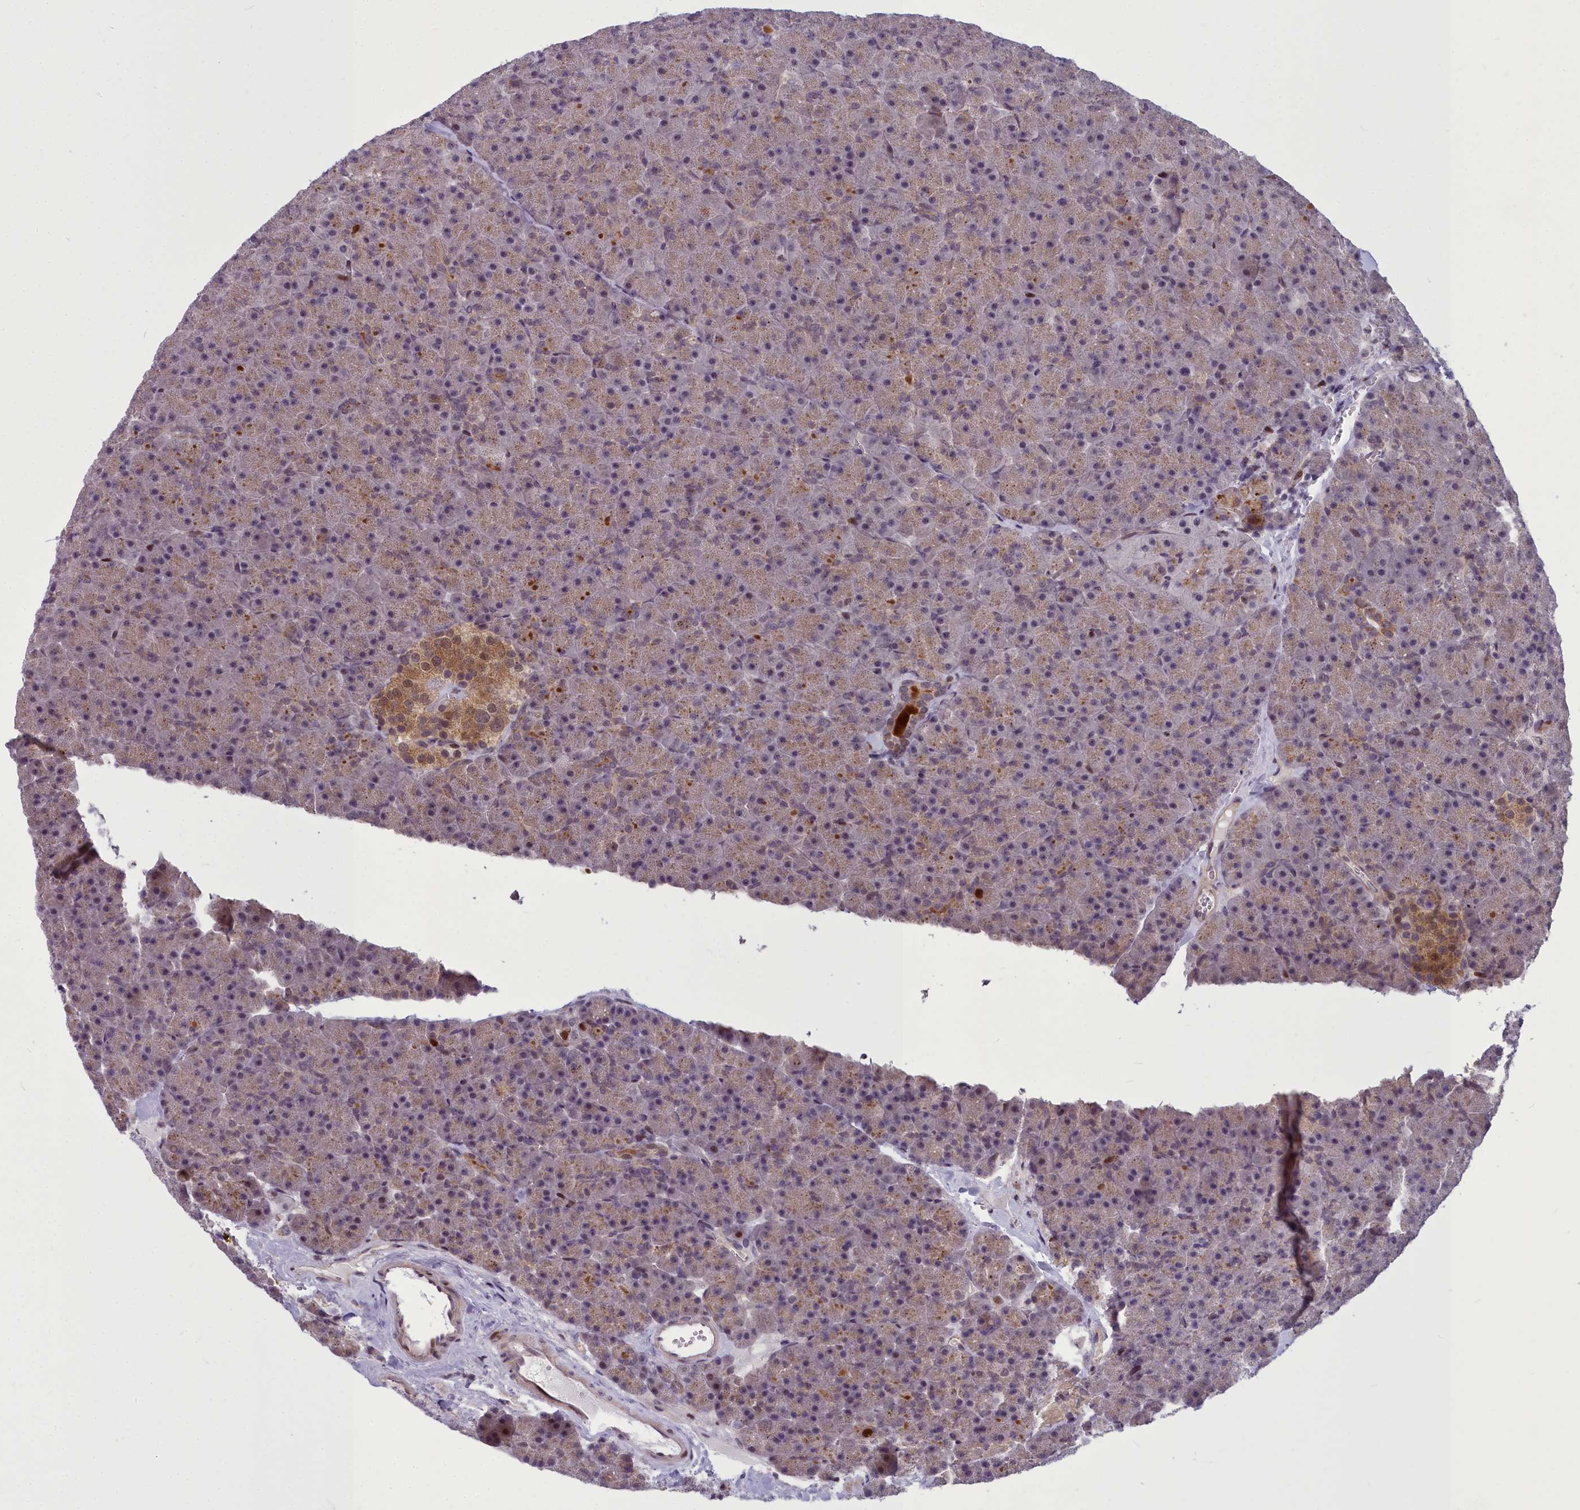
{"staining": {"intensity": "moderate", "quantity": "25%-75%", "location": "cytoplasmic/membranous,nuclear"}, "tissue": "pancreas", "cell_type": "Exocrine glandular cells", "image_type": "normal", "snomed": [{"axis": "morphology", "description": "Normal tissue, NOS"}, {"axis": "topography", "description": "Pancreas"}], "caption": "A photomicrograph showing moderate cytoplasmic/membranous,nuclear expression in approximately 25%-75% of exocrine glandular cells in normal pancreas, as visualized by brown immunohistochemical staining.", "gene": "AP1M1", "patient": {"sex": "male", "age": 36}}